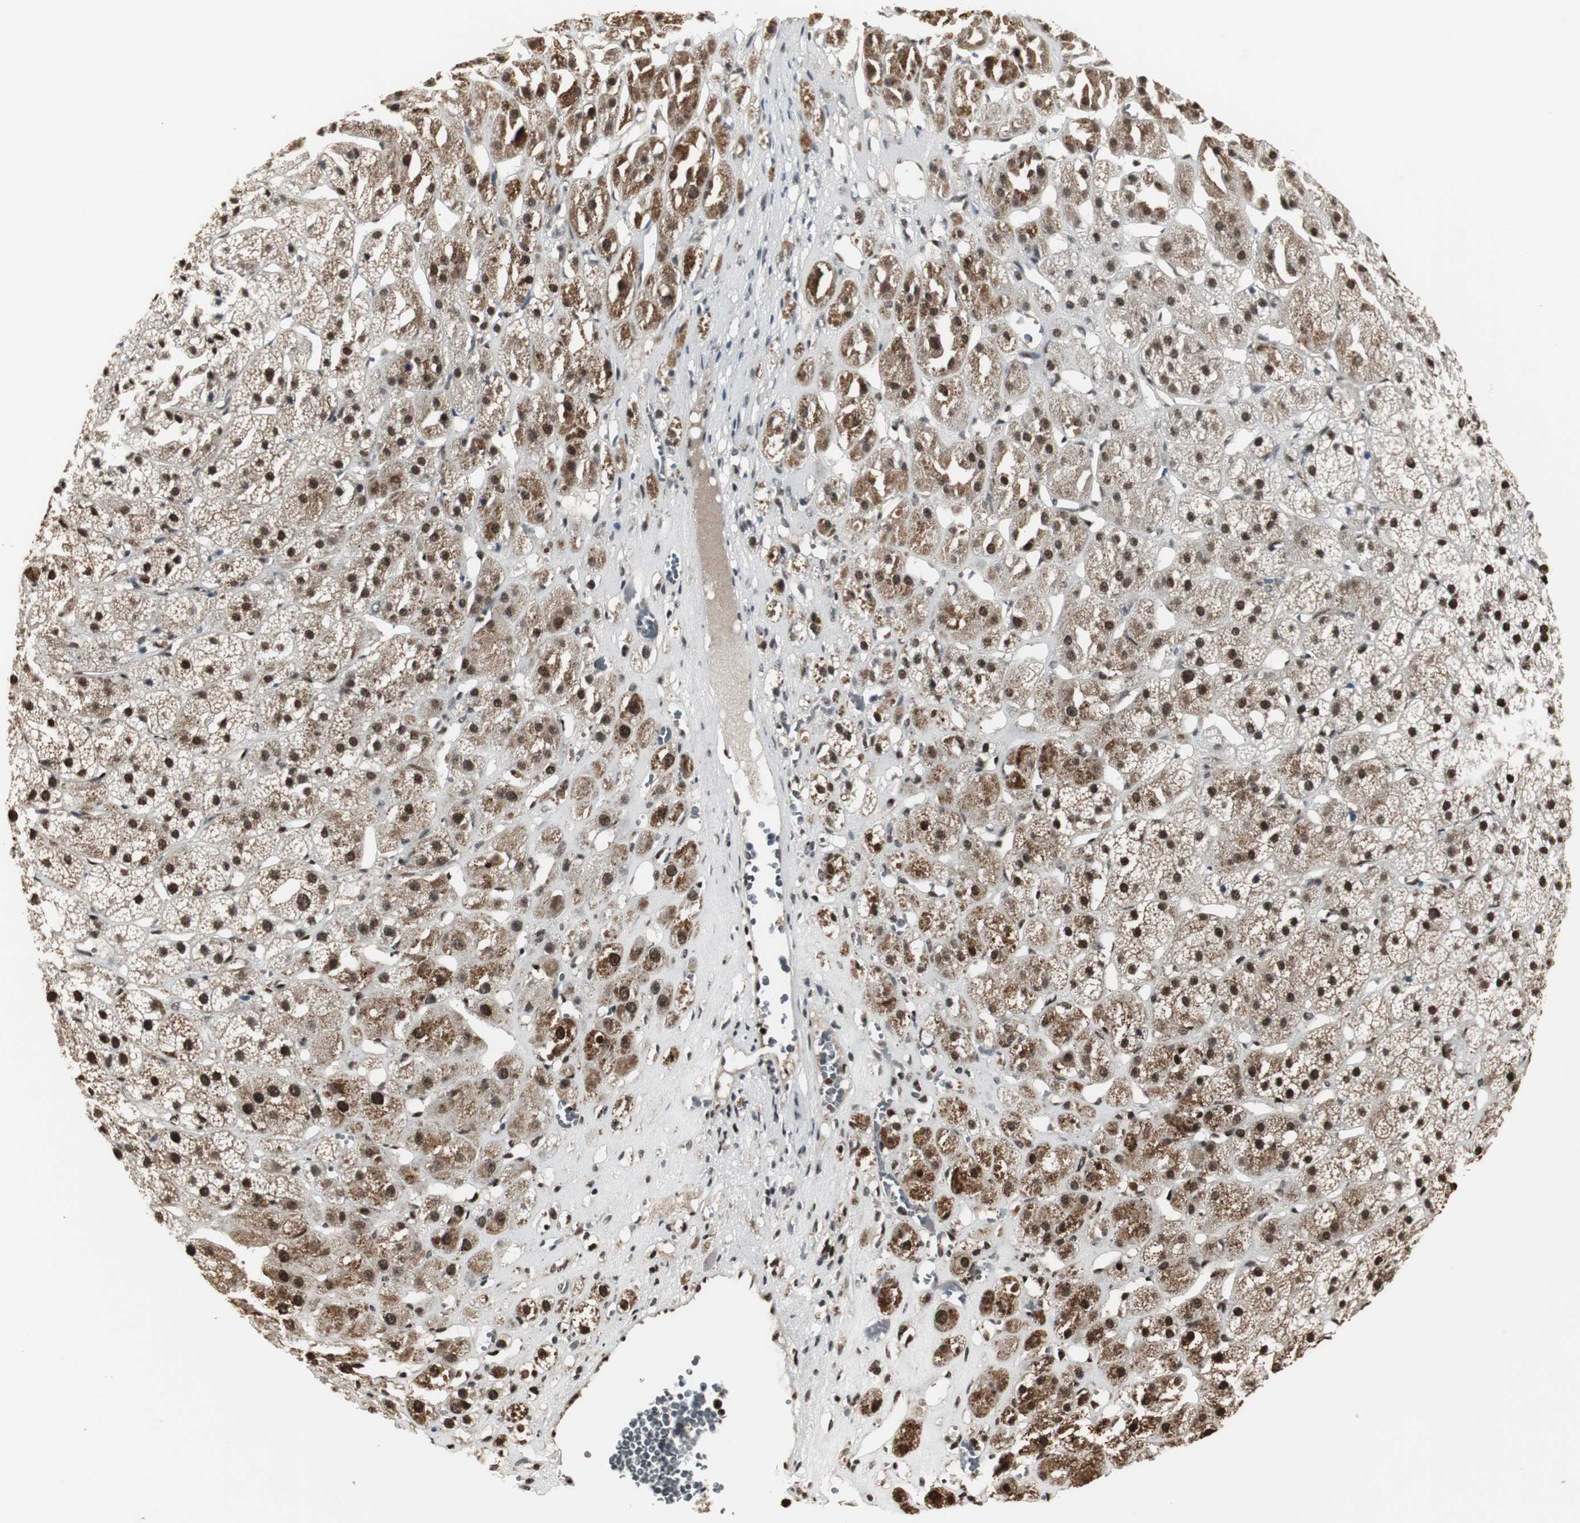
{"staining": {"intensity": "strong", "quantity": ">75%", "location": "cytoplasmic/membranous,nuclear"}, "tissue": "adrenal gland", "cell_type": "Glandular cells", "image_type": "normal", "snomed": [{"axis": "morphology", "description": "Normal tissue, NOS"}, {"axis": "topography", "description": "Adrenal gland"}], "caption": "Protein staining of unremarkable adrenal gland reveals strong cytoplasmic/membranous,nuclear expression in about >75% of glandular cells.", "gene": "PARN", "patient": {"sex": "female", "age": 71}}